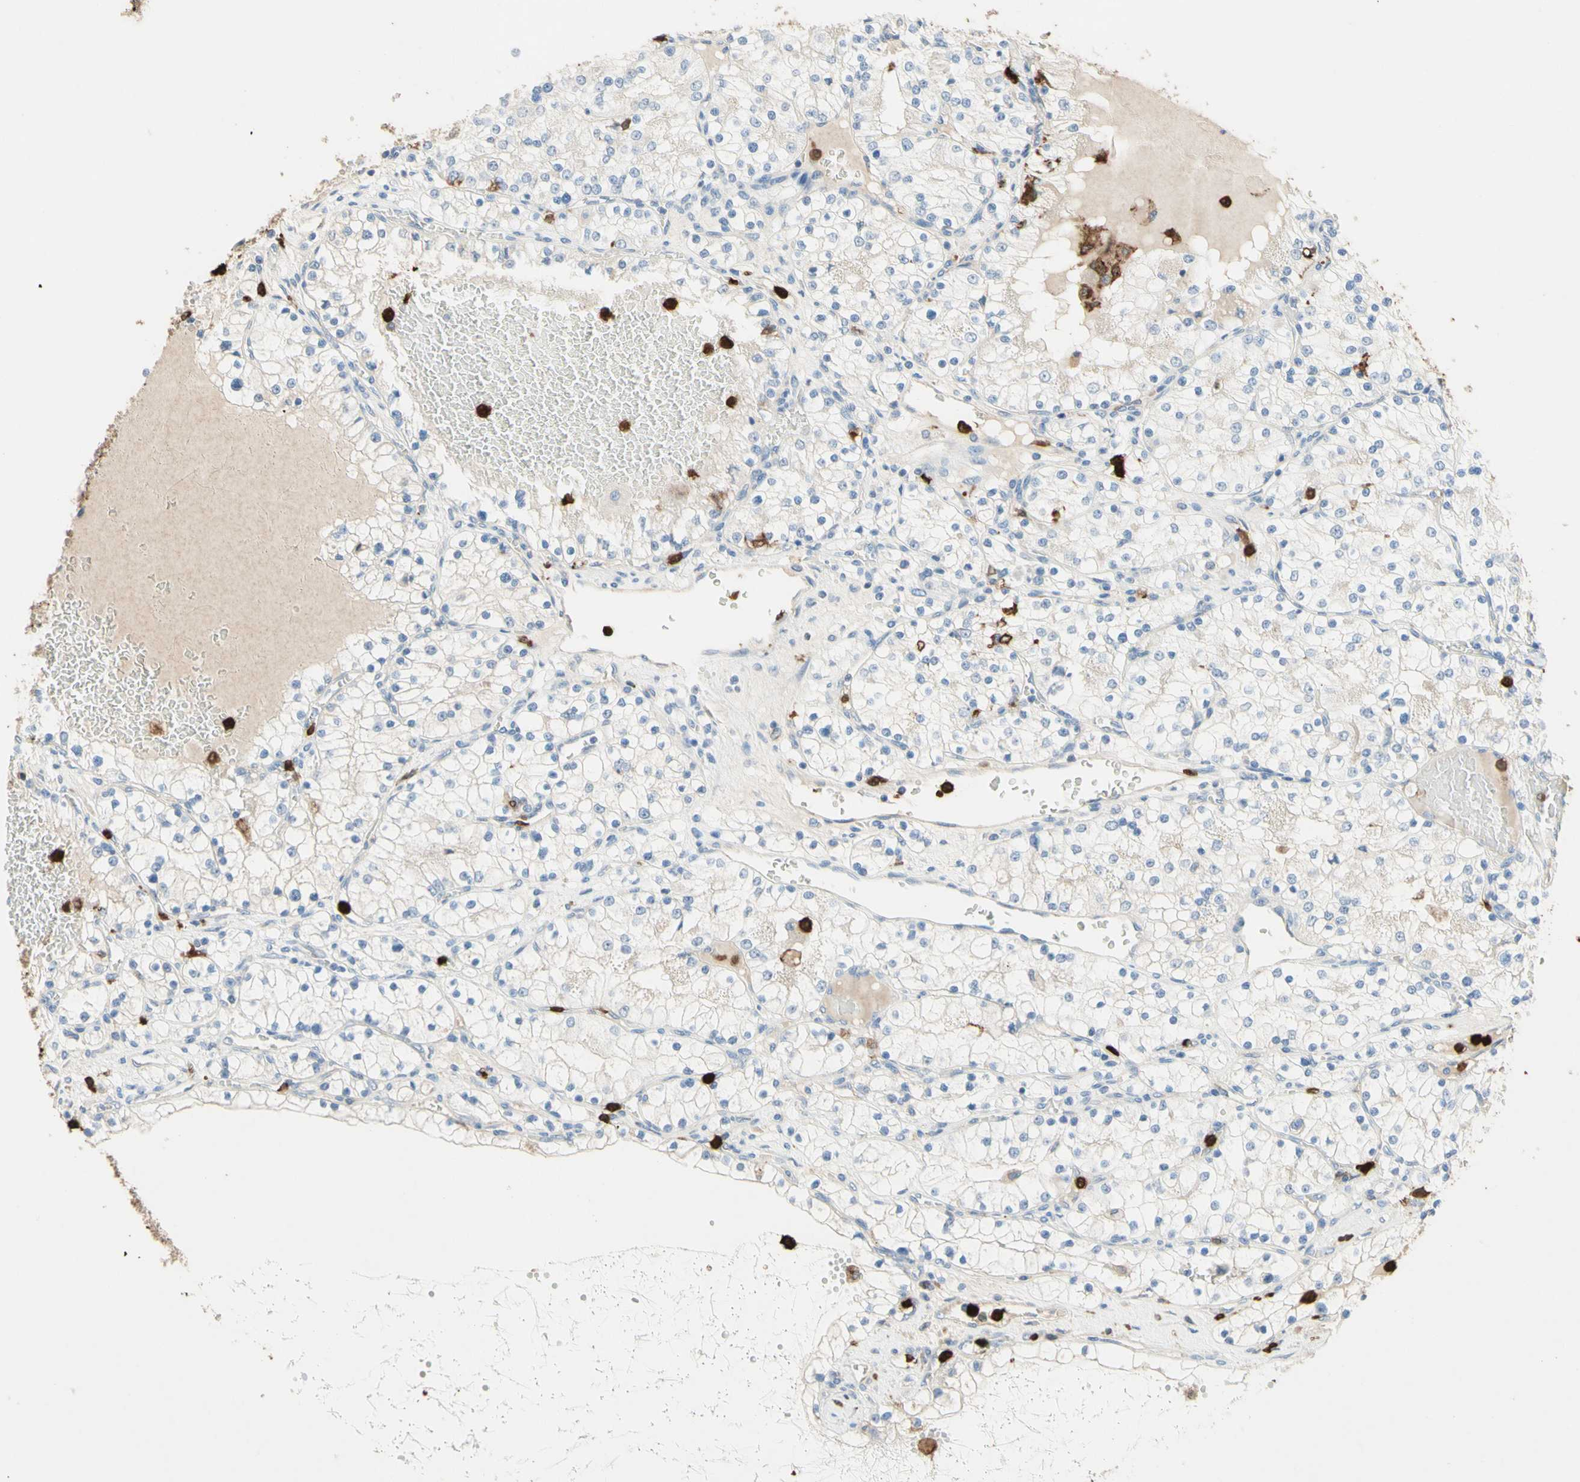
{"staining": {"intensity": "negative", "quantity": "none", "location": "none"}, "tissue": "renal cancer", "cell_type": "Tumor cells", "image_type": "cancer", "snomed": [{"axis": "morphology", "description": "Adenocarcinoma, NOS"}, {"axis": "topography", "description": "Kidney"}], "caption": "DAB (3,3'-diaminobenzidine) immunohistochemical staining of human renal cancer exhibits no significant expression in tumor cells.", "gene": "NFKBIZ", "patient": {"sex": "male", "age": 68}}